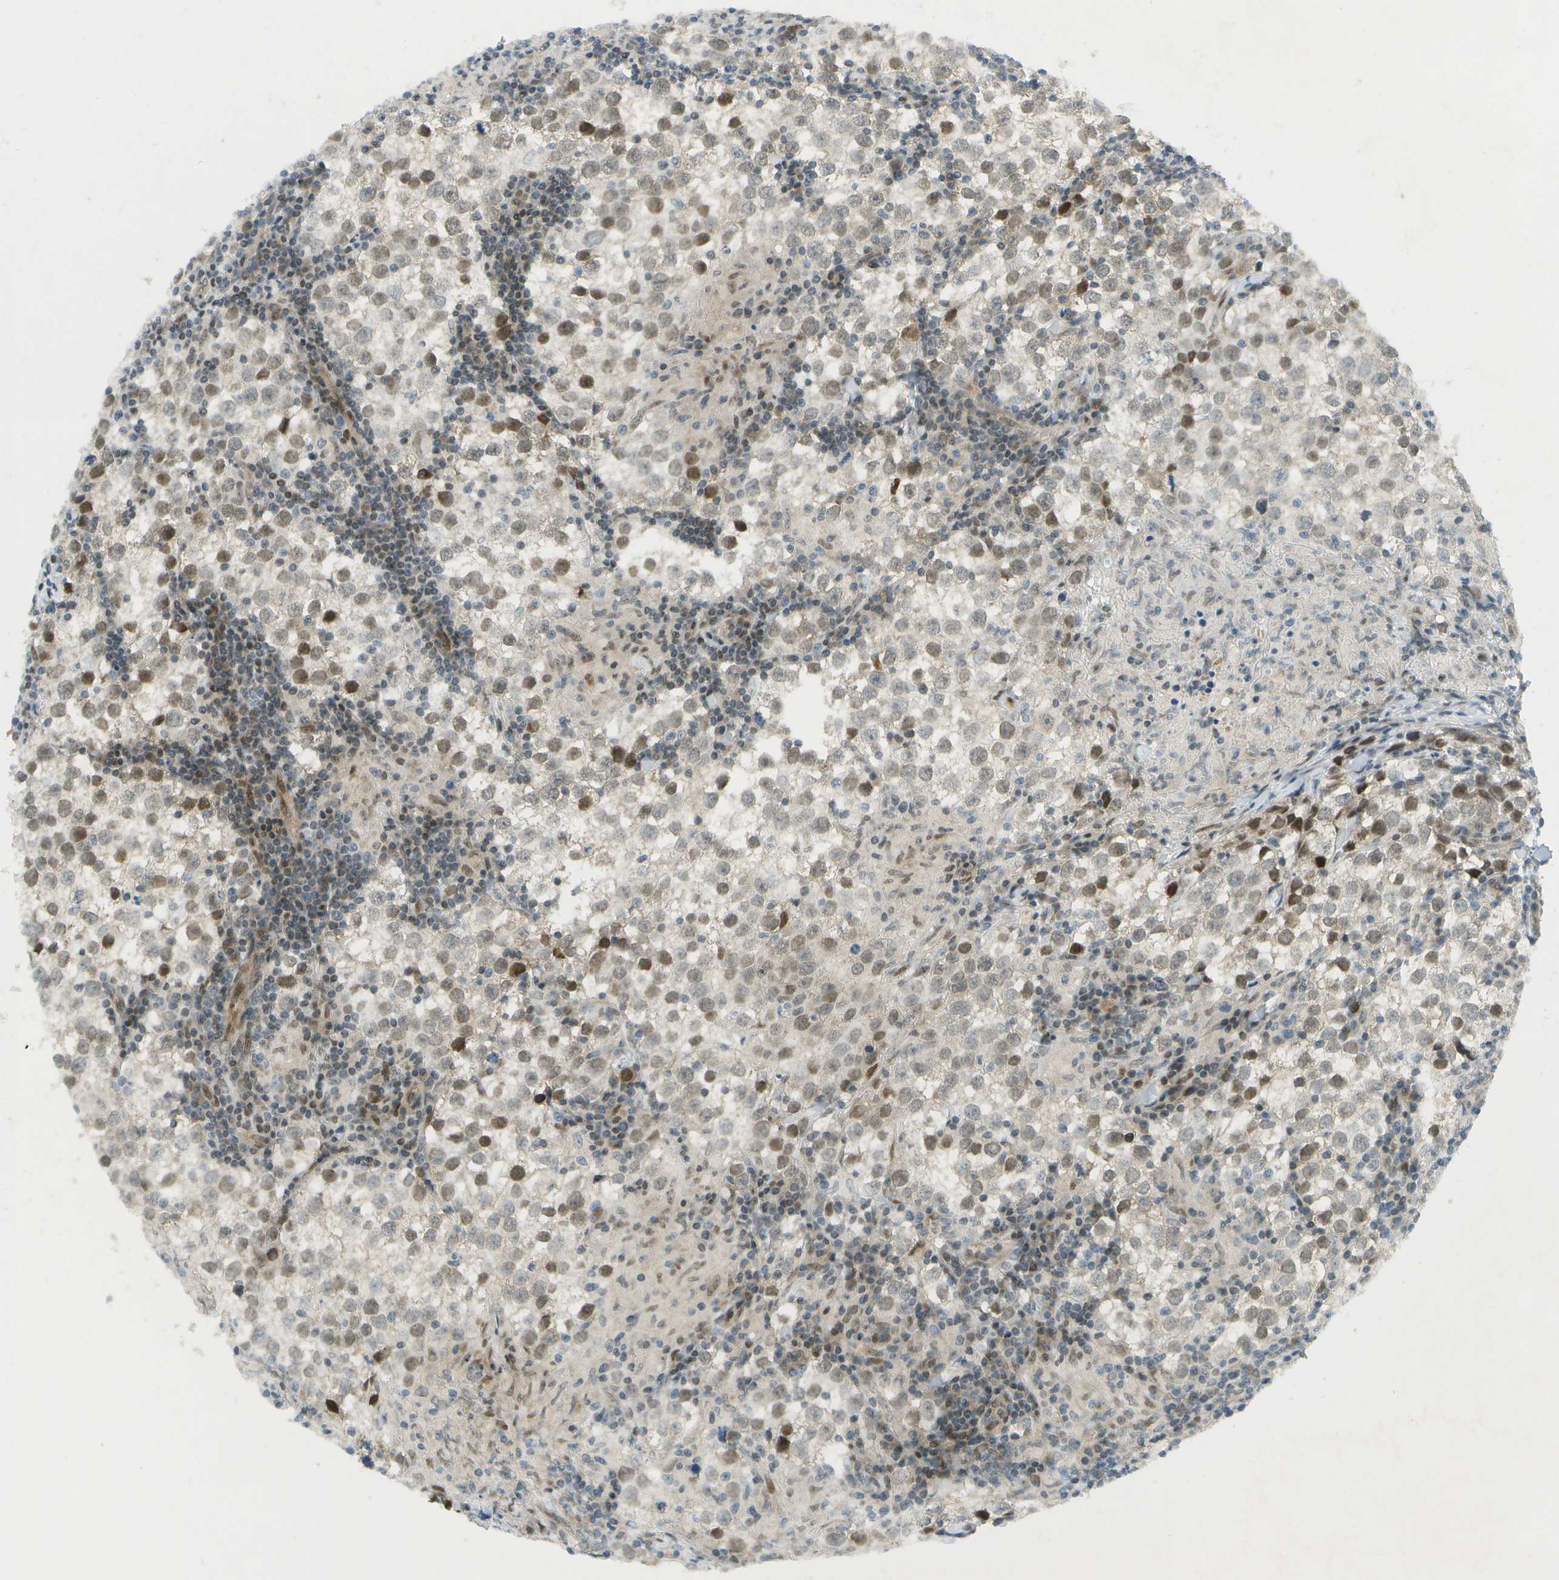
{"staining": {"intensity": "moderate", "quantity": "<25%", "location": "nuclear"}, "tissue": "testis cancer", "cell_type": "Tumor cells", "image_type": "cancer", "snomed": [{"axis": "morphology", "description": "Seminoma, NOS"}, {"axis": "morphology", "description": "Carcinoma, Embryonal, NOS"}, {"axis": "topography", "description": "Testis"}], "caption": "Testis cancer (embryonal carcinoma) stained with a protein marker shows moderate staining in tumor cells.", "gene": "CACNB4", "patient": {"sex": "male", "age": 36}}